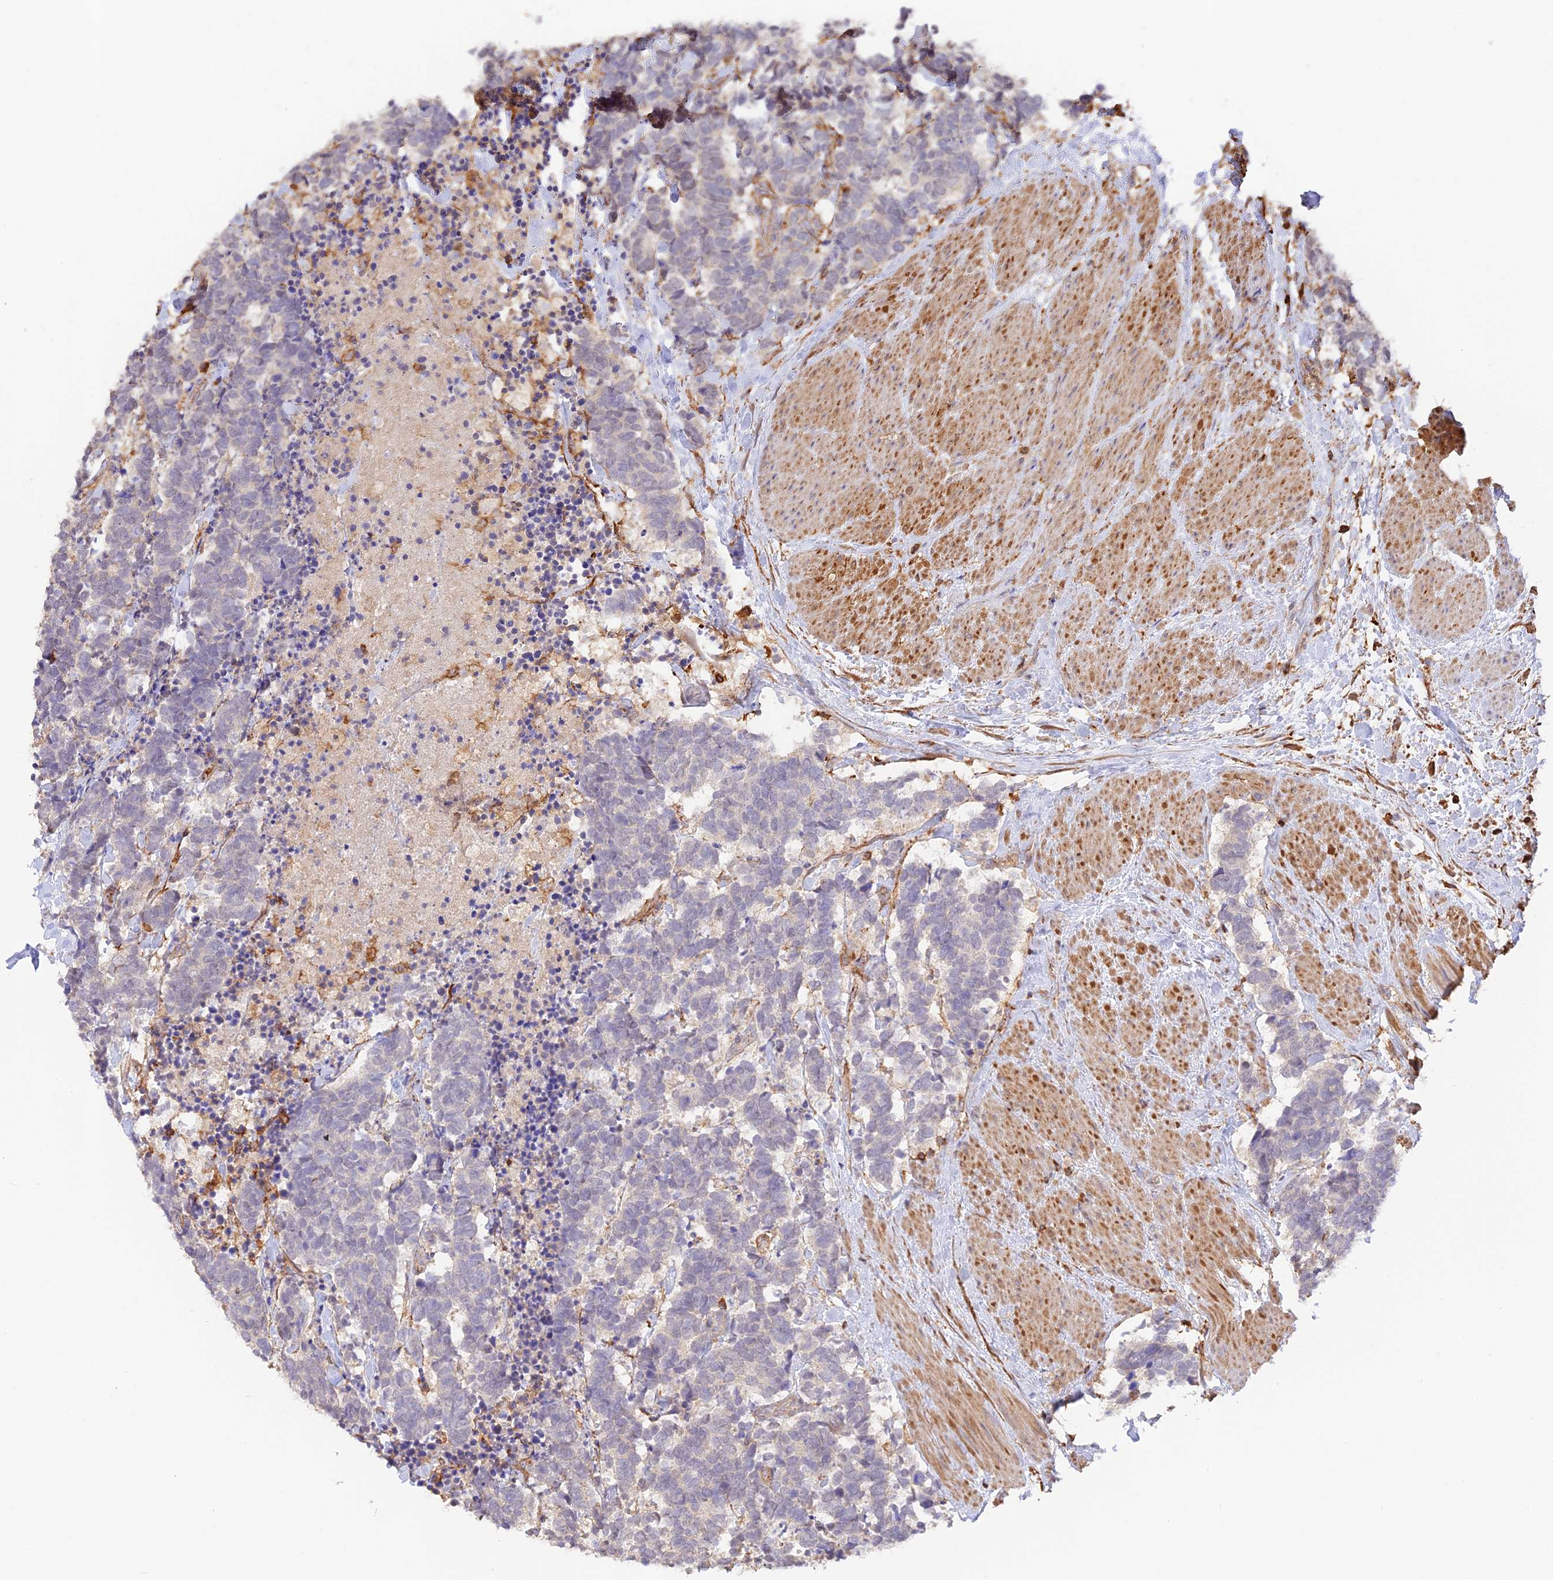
{"staining": {"intensity": "negative", "quantity": "none", "location": "none"}, "tissue": "carcinoid", "cell_type": "Tumor cells", "image_type": "cancer", "snomed": [{"axis": "morphology", "description": "Carcinoma, NOS"}, {"axis": "morphology", "description": "Carcinoid, malignant, NOS"}, {"axis": "topography", "description": "Prostate"}], "caption": "High magnification brightfield microscopy of malignant carcinoid stained with DAB (brown) and counterstained with hematoxylin (blue): tumor cells show no significant expression.", "gene": "DENND1C", "patient": {"sex": "male", "age": 57}}